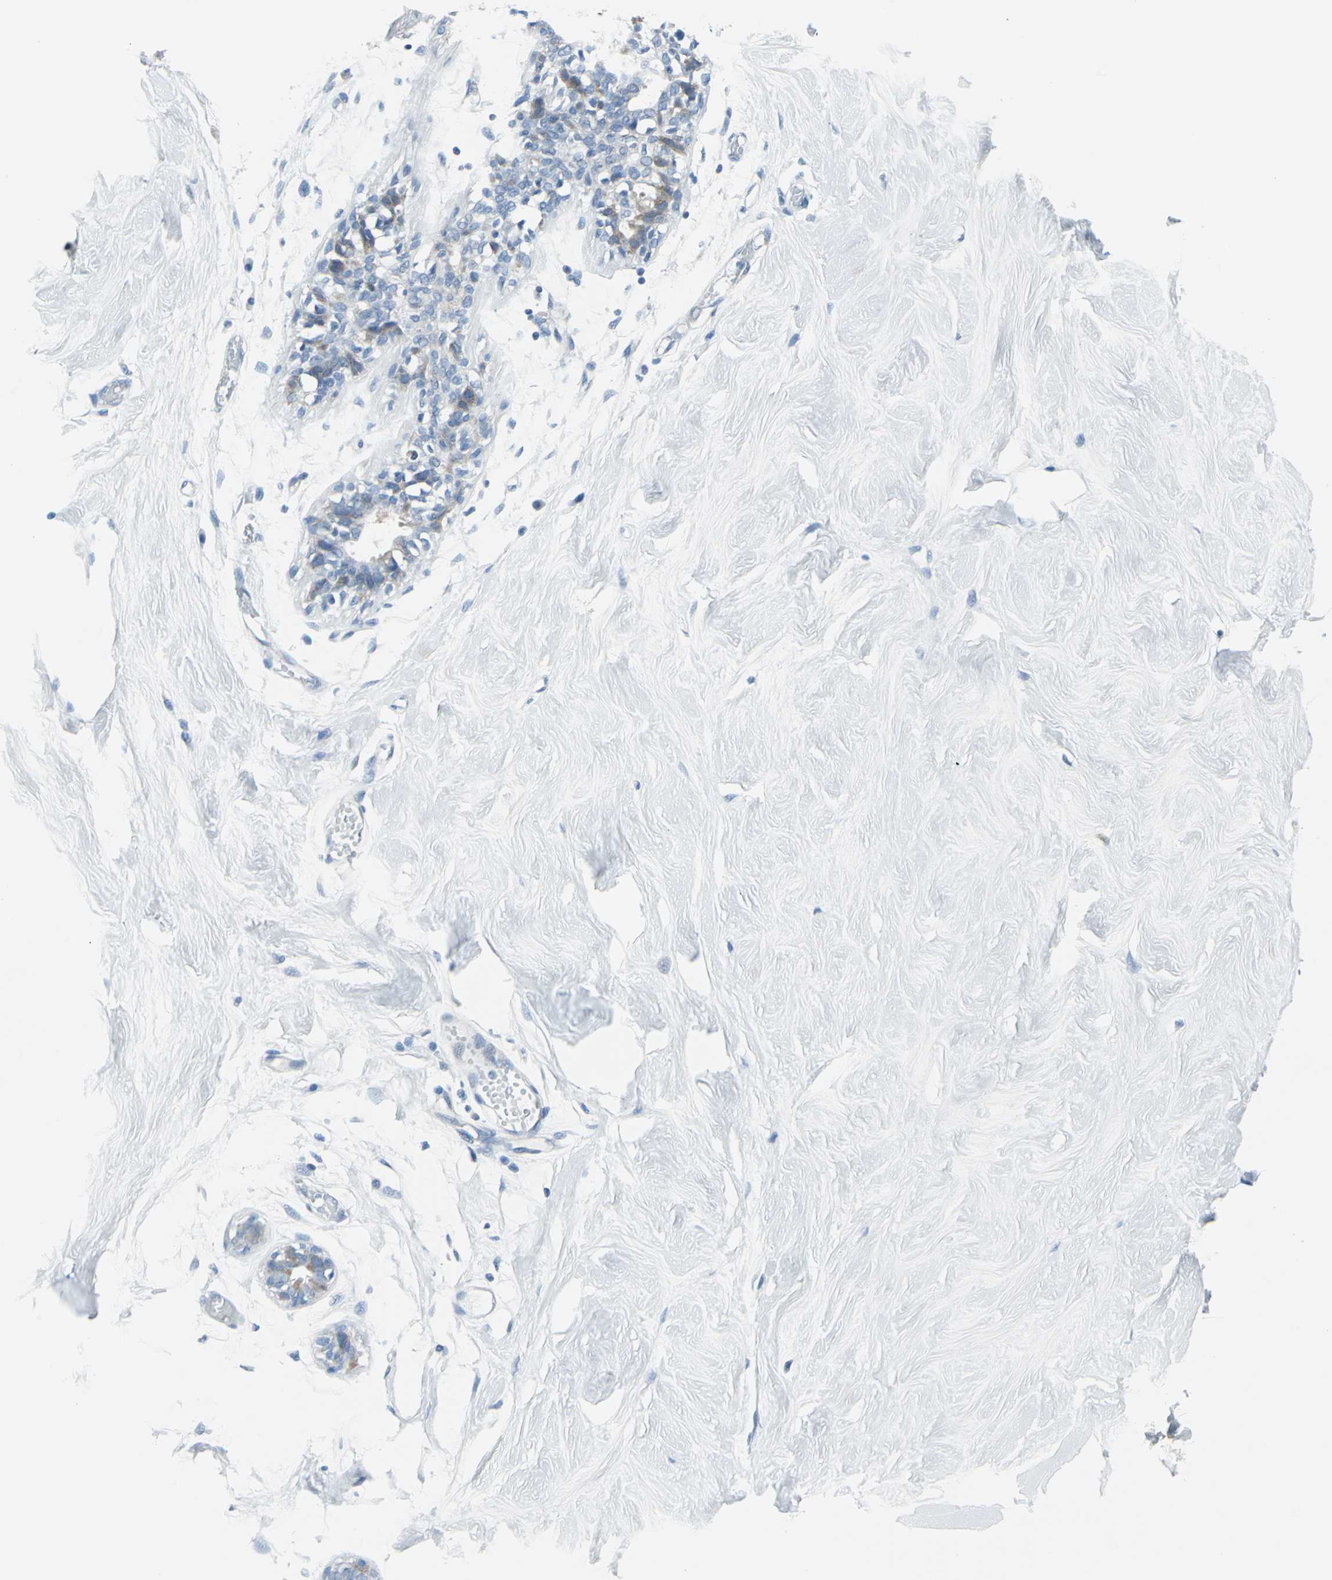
{"staining": {"intensity": "negative", "quantity": "none", "location": "none"}, "tissue": "breast", "cell_type": "Adipocytes", "image_type": "normal", "snomed": [{"axis": "morphology", "description": "Normal tissue, NOS"}, {"axis": "topography", "description": "Breast"}, {"axis": "topography", "description": "Soft tissue"}], "caption": "The immunohistochemistry (IHC) histopathology image has no significant staining in adipocytes of breast. (DAB IHC visualized using brightfield microscopy, high magnification).", "gene": "CYB5A", "patient": {"sex": "female", "age": 25}}